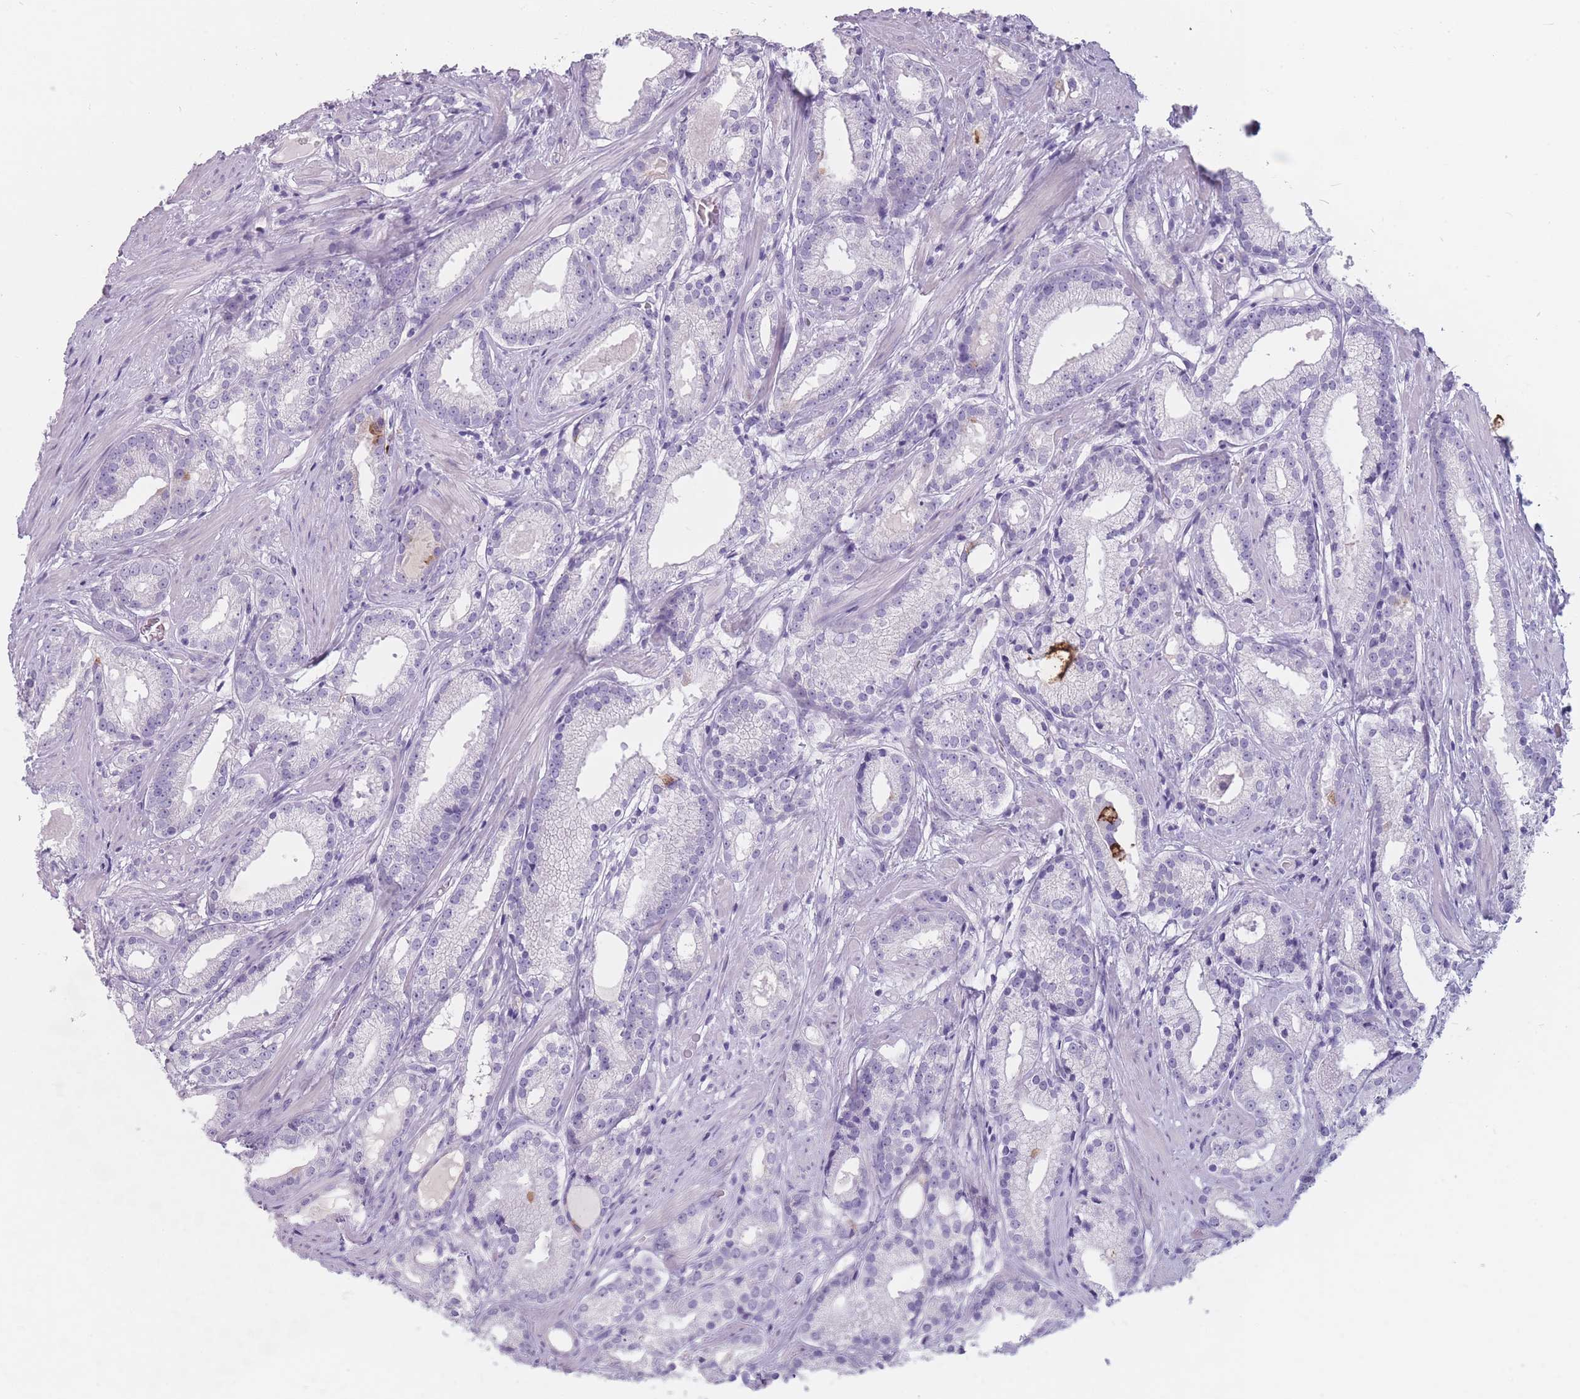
{"staining": {"intensity": "negative", "quantity": "none", "location": "none"}, "tissue": "prostate cancer", "cell_type": "Tumor cells", "image_type": "cancer", "snomed": [{"axis": "morphology", "description": "Adenocarcinoma, Low grade"}, {"axis": "topography", "description": "Prostate"}], "caption": "The photomicrograph reveals no significant staining in tumor cells of low-grade adenocarcinoma (prostate).", "gene": "CCNO", "patient": {"sex": "male", "age": 57}}